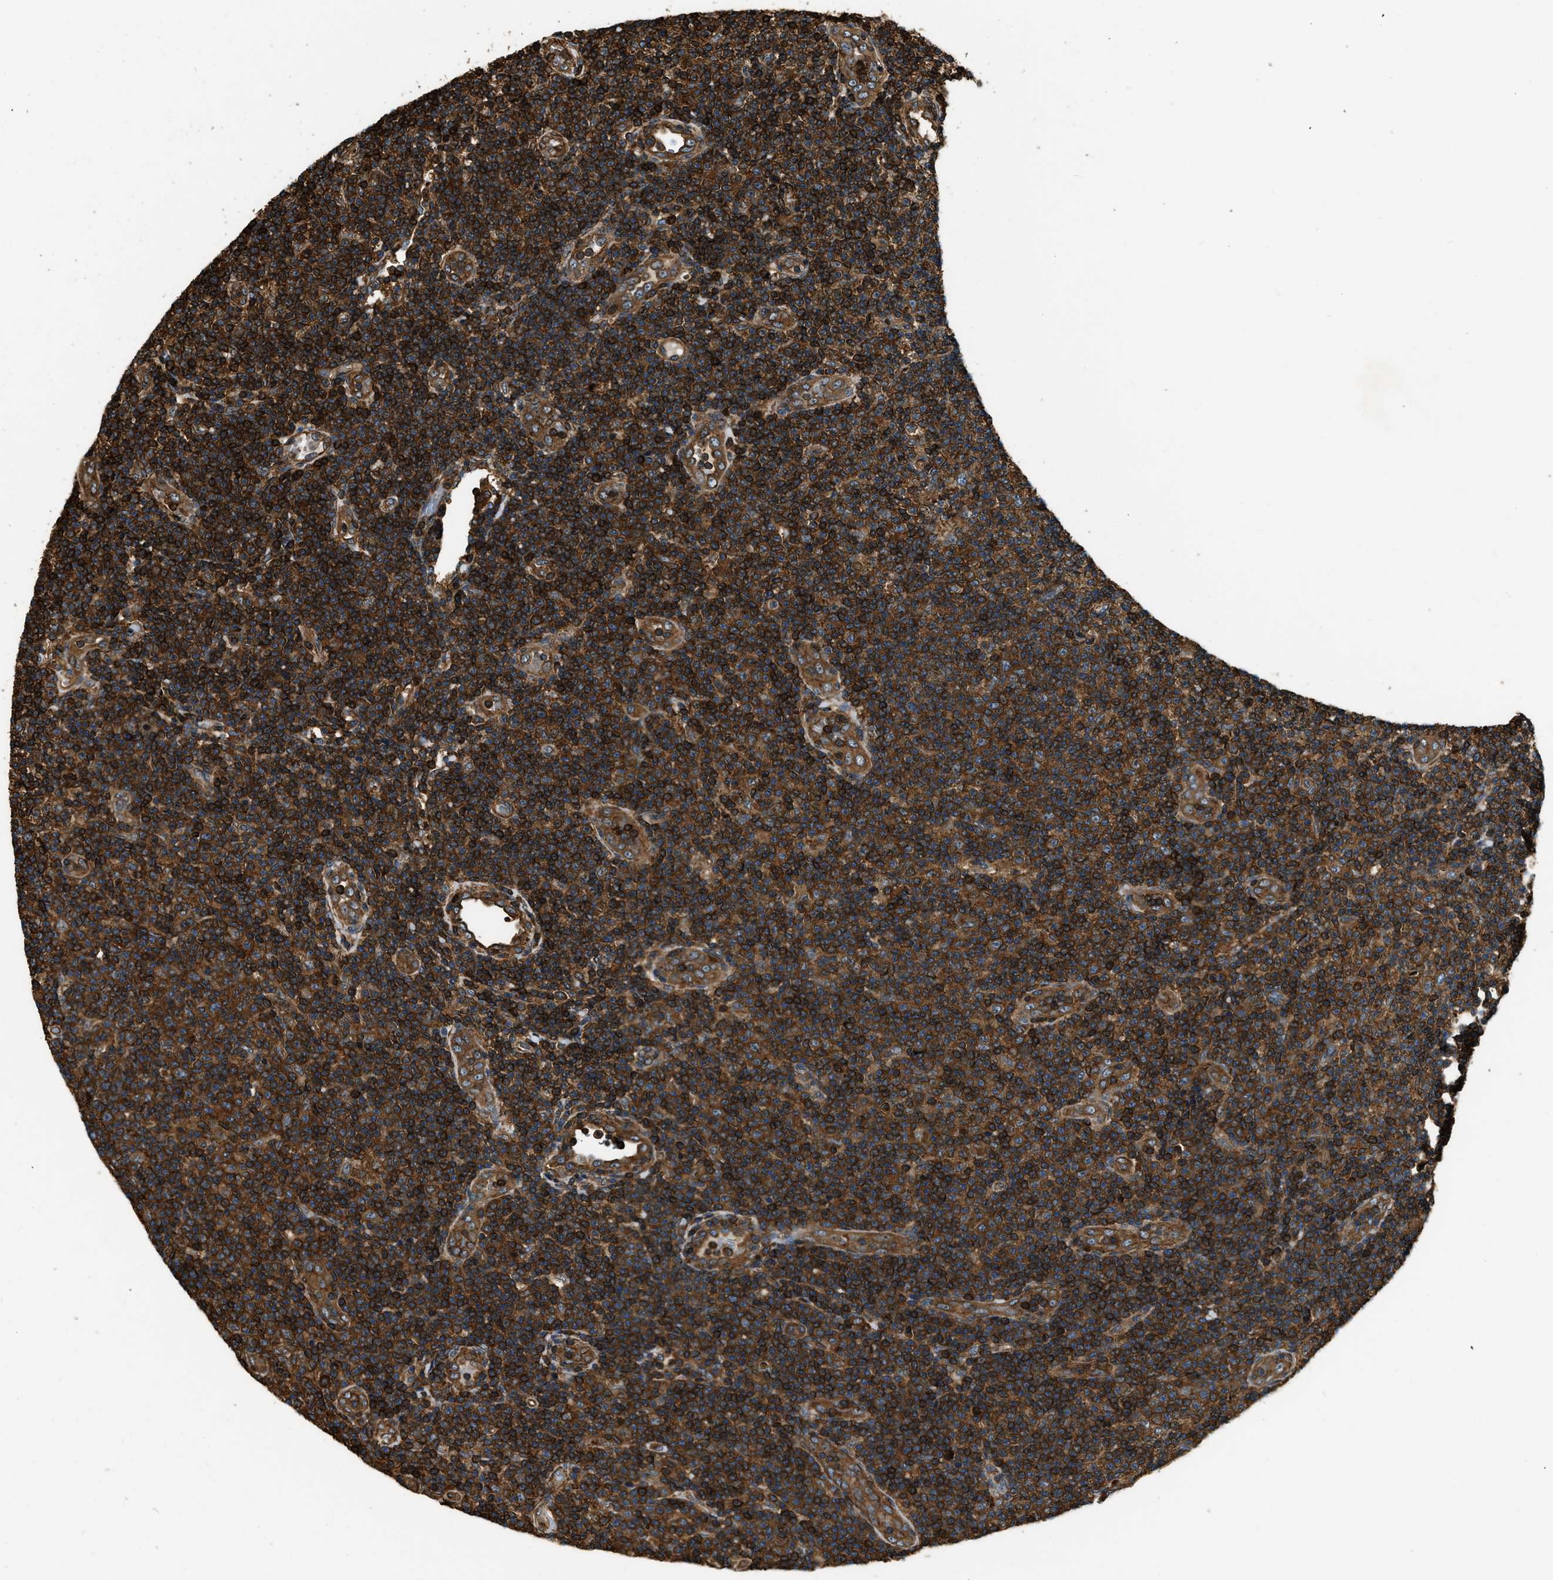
{"staining": {"intensity": "strong", "quantity": ">75%", "location": "cytoplasmic/membranous"}, "tissue": "lymphoma", "cell_type": "Tumor cells", "image_type": "cancer", "snomed": [{"axis": "morphology", "description": "Malignant lymphoma, non-Hodgkin's type, Low grade"}, {"axis": "topography", "description": "Lymph node"}], "caption": "Immunohistochemical staining of lymphoma reveals strong cytoplasmic/membranous protein staining in approximately >75% of tumor cells.", "gene": "YARS1", "patient": {"sex": "male", "age": 83}}